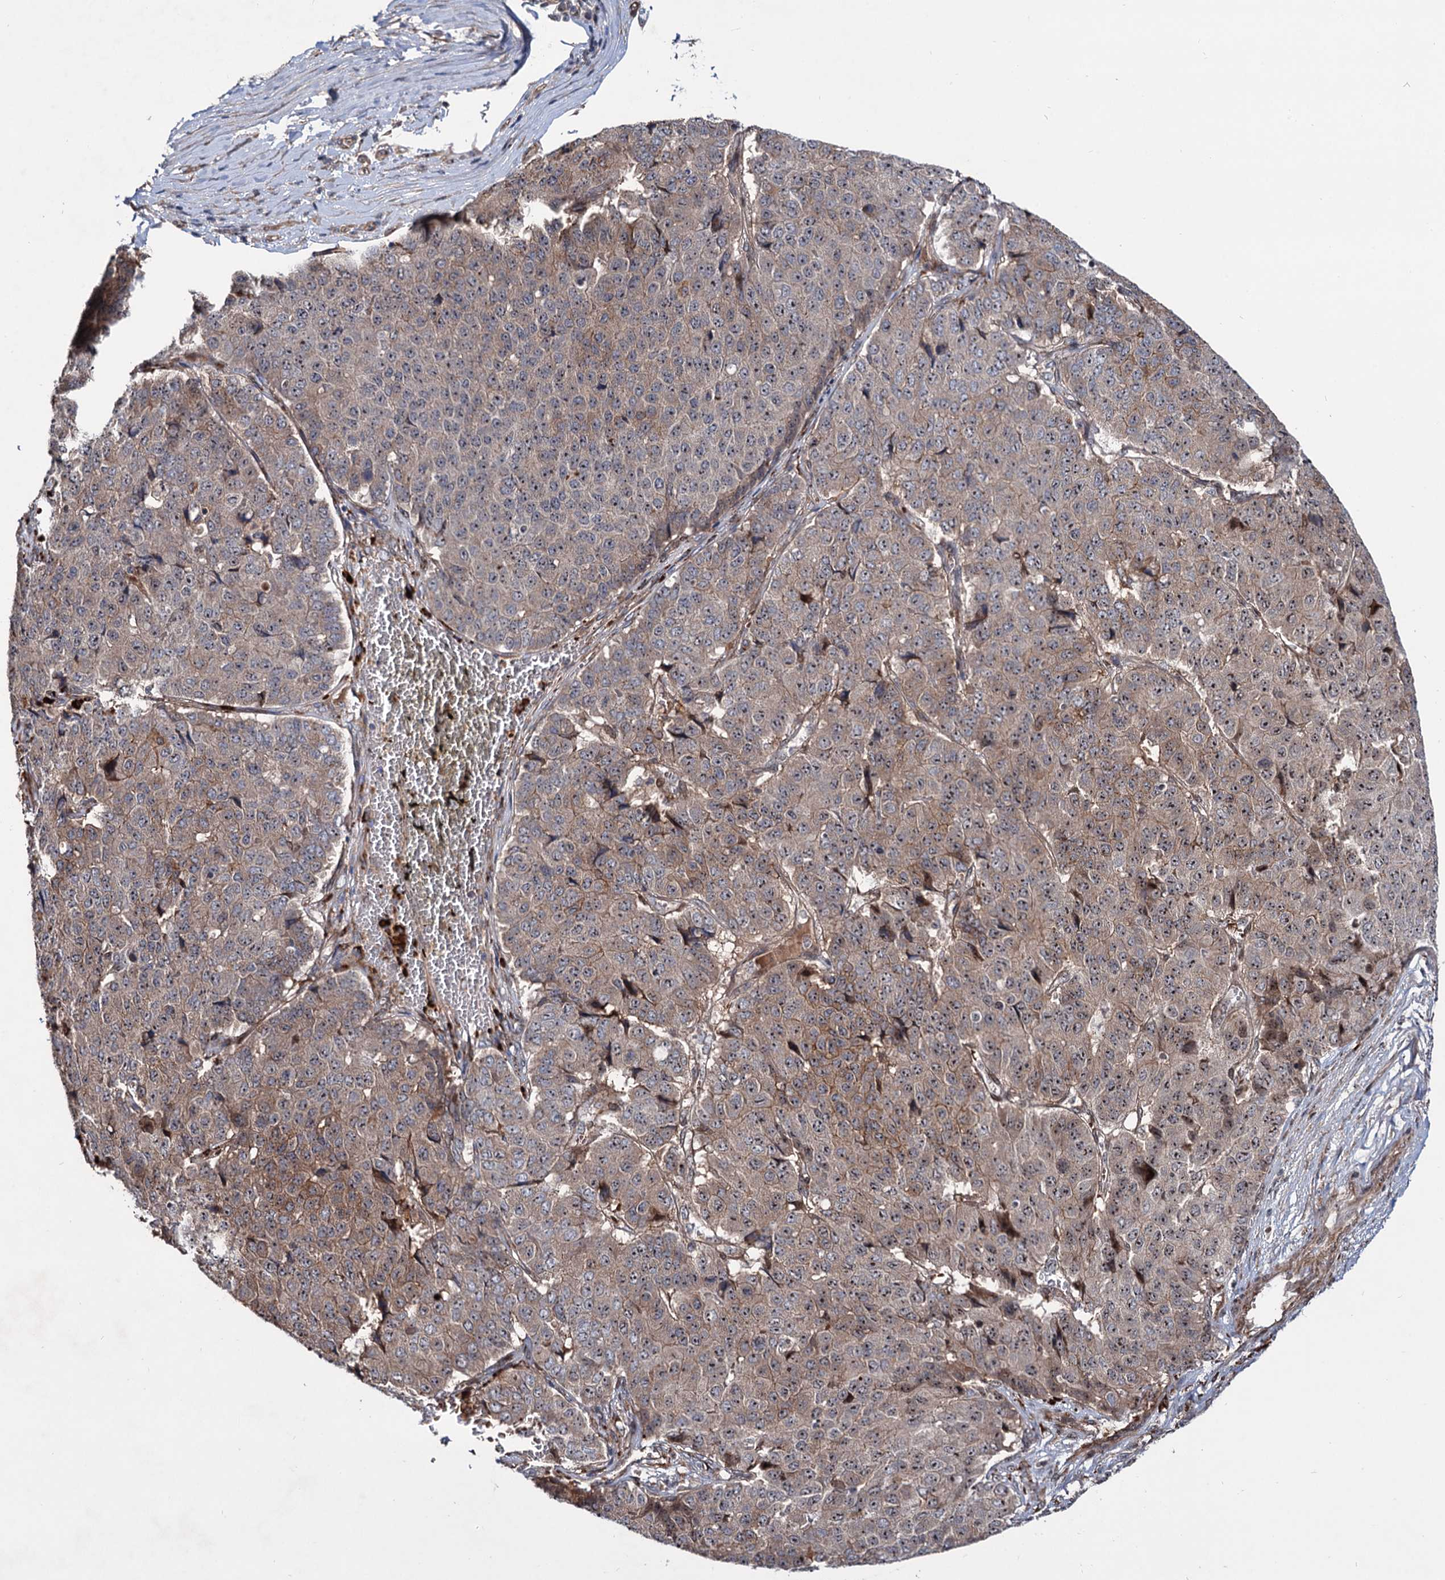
{"staining": {"intensity": "moderate", "quantity": ">75%", "location": "cytoplasmic/membranous,nuclear"}, "tissue": "pancreatic cancer", "cell_type": "Tumor cells", "image_type": "cancer", "snomed": [{"axis": "morphology", "description": "Adenocarcinoma, NOS"}, {"axis": "topography", "description": "Pancreas"}], "caption": "Immunohistochemistry (IHC) of pancreatic cancer shows medium levels of moderate cytoplasmic/membranous and nuclear positivity in about >75% of tumor cells.", "gene": "PTDSS2", "patient": {"sex": "male", "age": 50}}